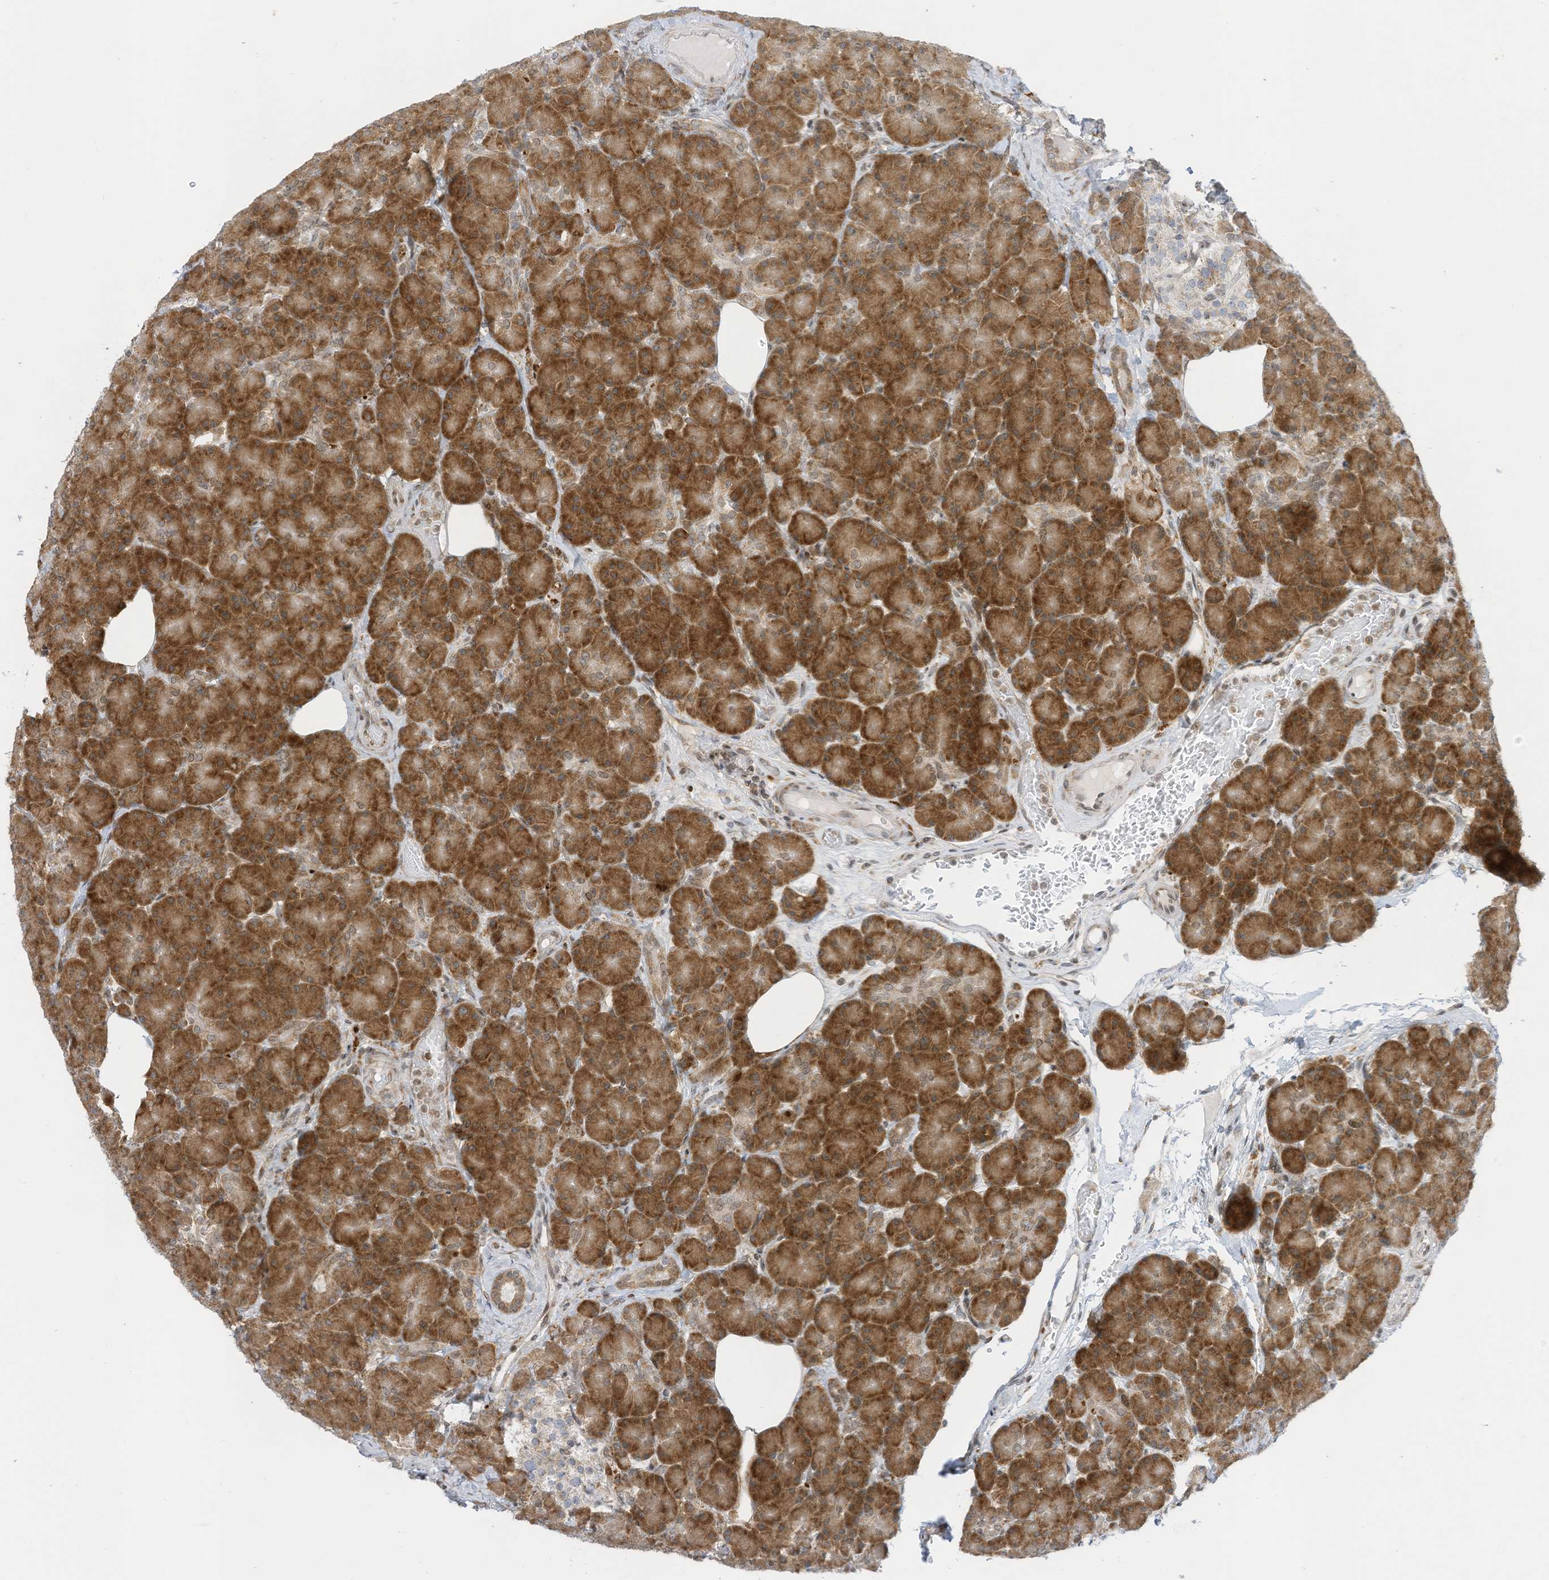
{"staining": {"intensity": "strong", "quantity": ">75%", "location": "cytoplasmic/membranous"}, "tissue": "pancreas", "cell_type": "Exocrine glandular cells", "image_type": "normal", "snomed": [{"axis": "morphology", "description": "Normal tissue, NOS"}, {"axis": "topography", "description": "Pancreas"}], "caption": "IHC (DAB) staining of benign pancreas exhibits strong cytoplasmic/membranous protein staining in about >75% of exocrine glandular cells.", "gene": "EDF1", "patient": {"sex": "female", "age": 43}}